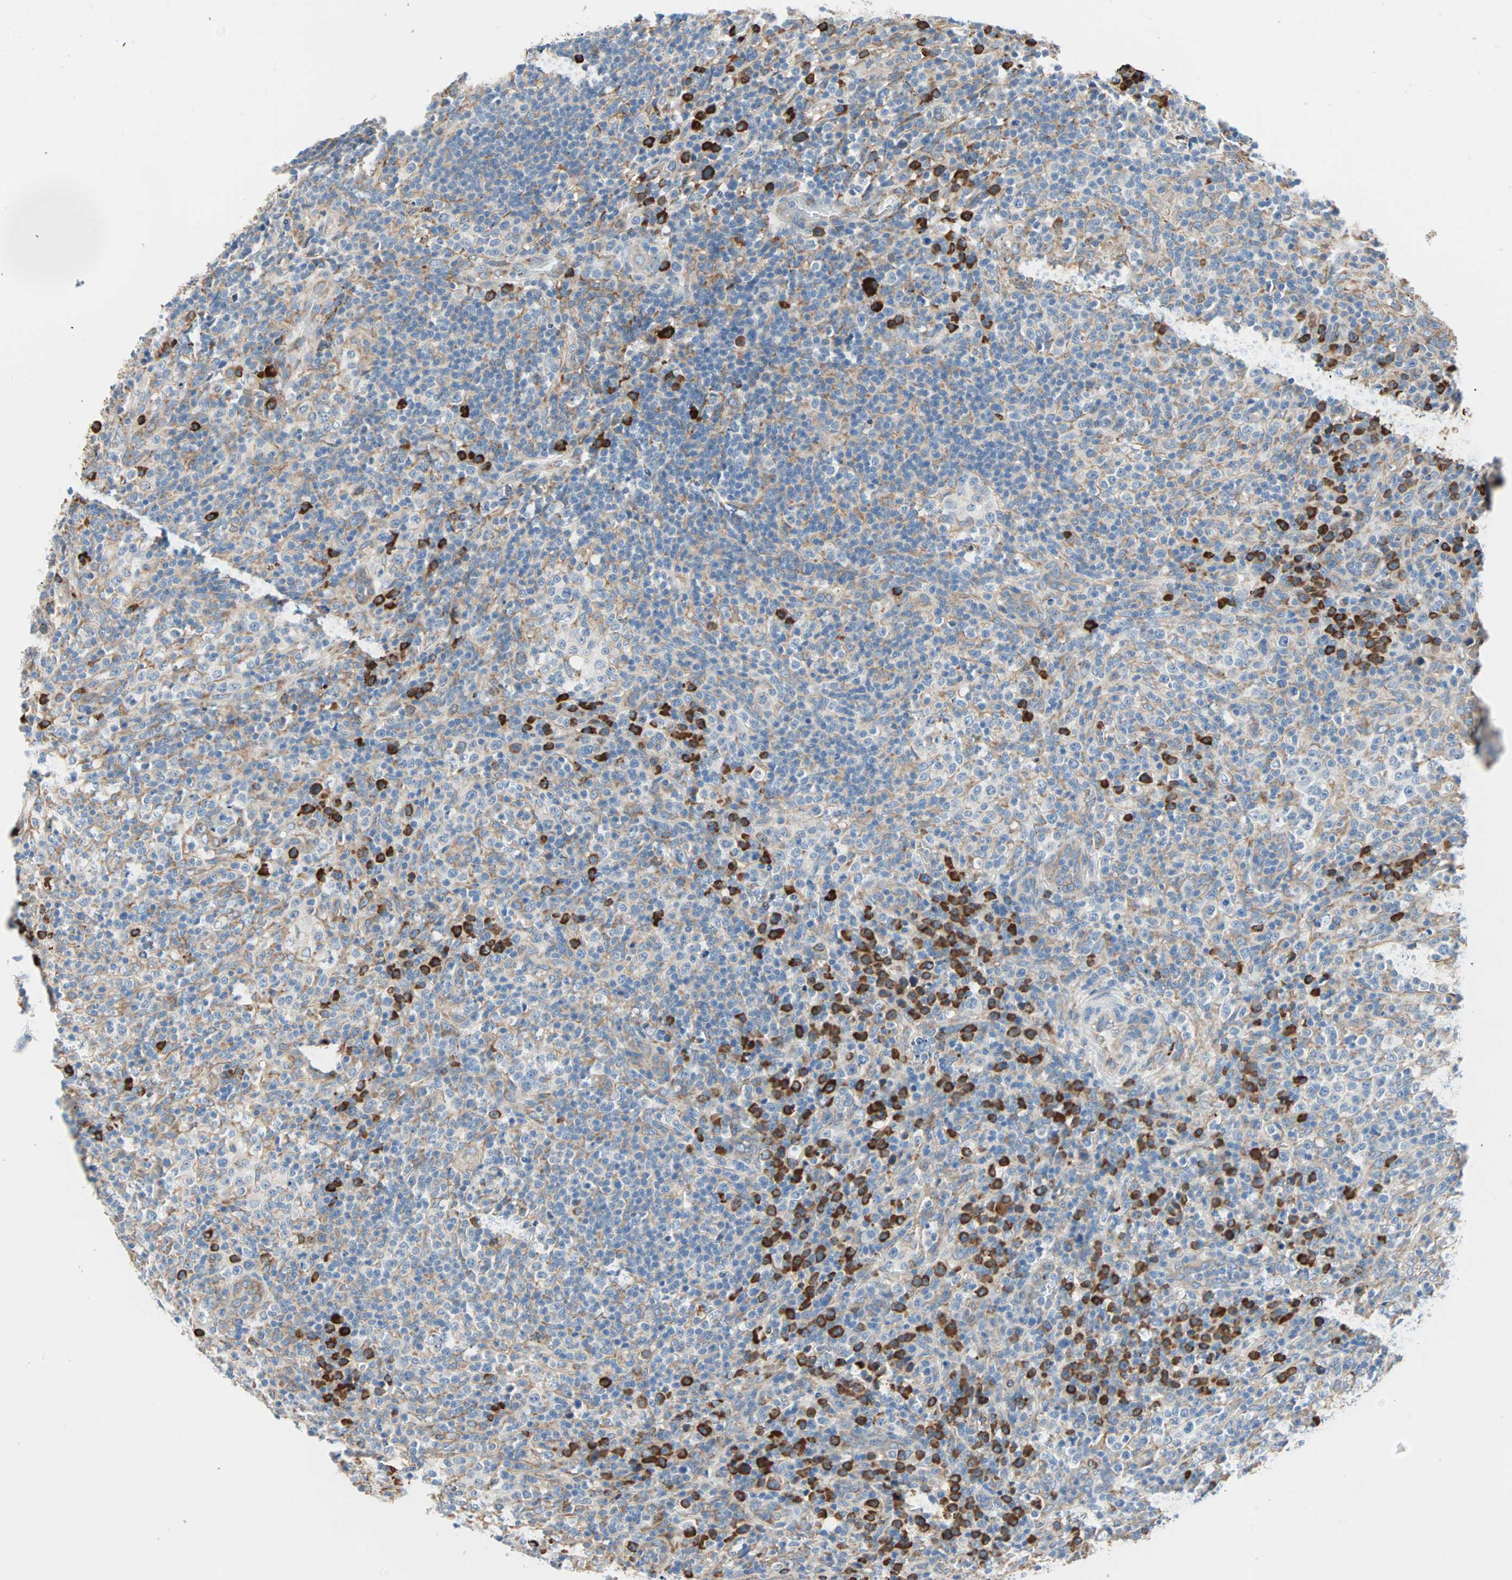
{"staining": {"intensity": "moderate", "quantity": "<25%", "location": "cytoplasmic/membranous"}, "tissue": "lymphoma", "cell_type": "Tumor cells", "image_type": "cancer", "snomed": [{"axis": "morphology", "description": "Malignant lymphoma, non-Hodgkin's type, High grade"}, {"axis": "topography", "description": "Lymph node"}], "caption": "Lymphoma stained with a protein marker reveals moderate staining in tumor cells.", "gene": "PLCXD1", "patient": {"sex": "female", "age": 76}}